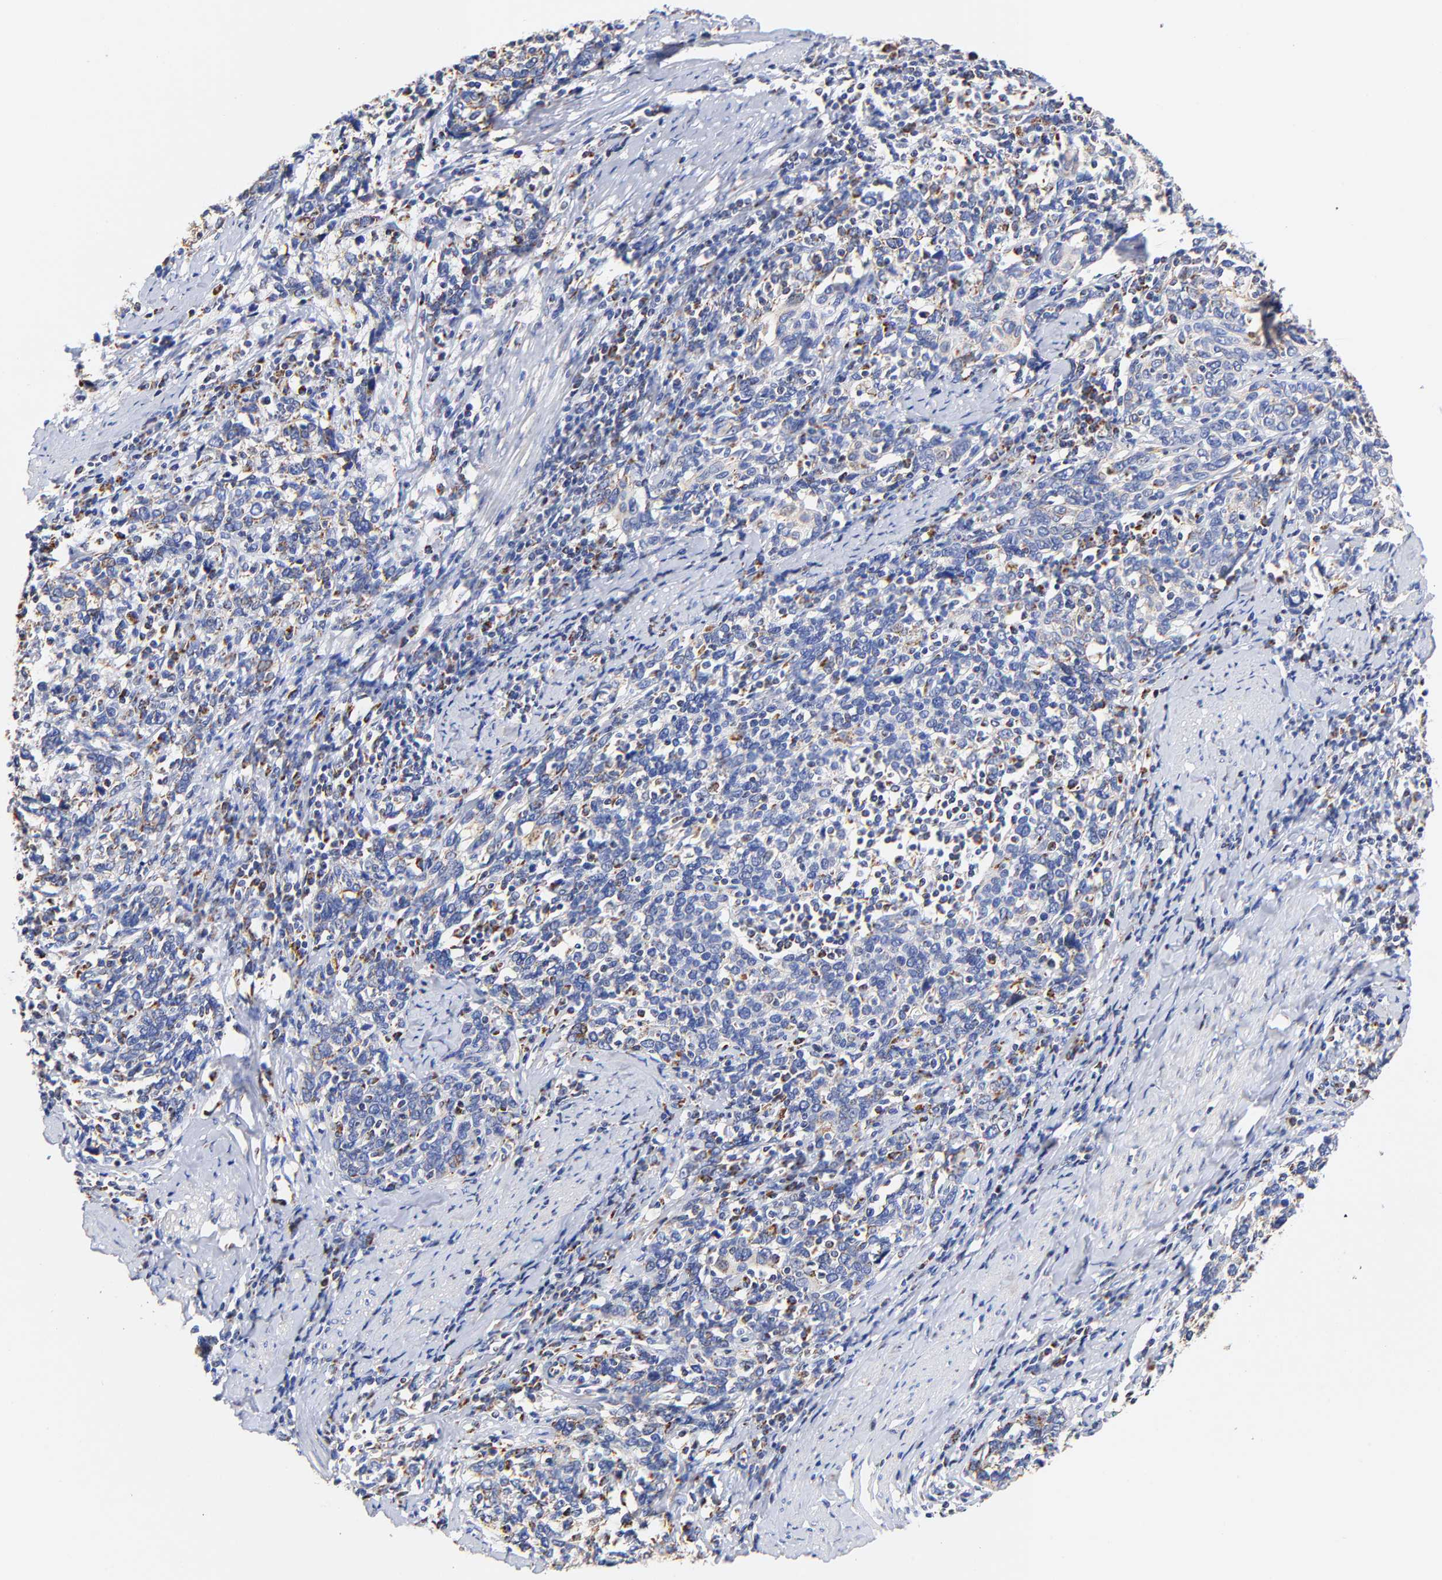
{"staining": {"intensity": "moderate", "quantity": "<25%", "location": "cytoplasmic/membranous"}, "tissue": "cervical cancer", "cell_type": "Tumor cells", "image_type": "cancer", "snomed": [{"axis": "morphology", "description": "Squamous cell carcinoma, NOS"}, {"axis": "topography", "description": "Cervix"}], "caption": "An immunohistochemistry photomicrograph of neoplastic tissue is shown. Protein staining in brown labels moderate cytoplasmic/membranous positivity in squamous cell carcinoma (cervical) within tumor cells.", "gene": "ATP5F1D", "patient": {"sex": "female", "age": 41}}